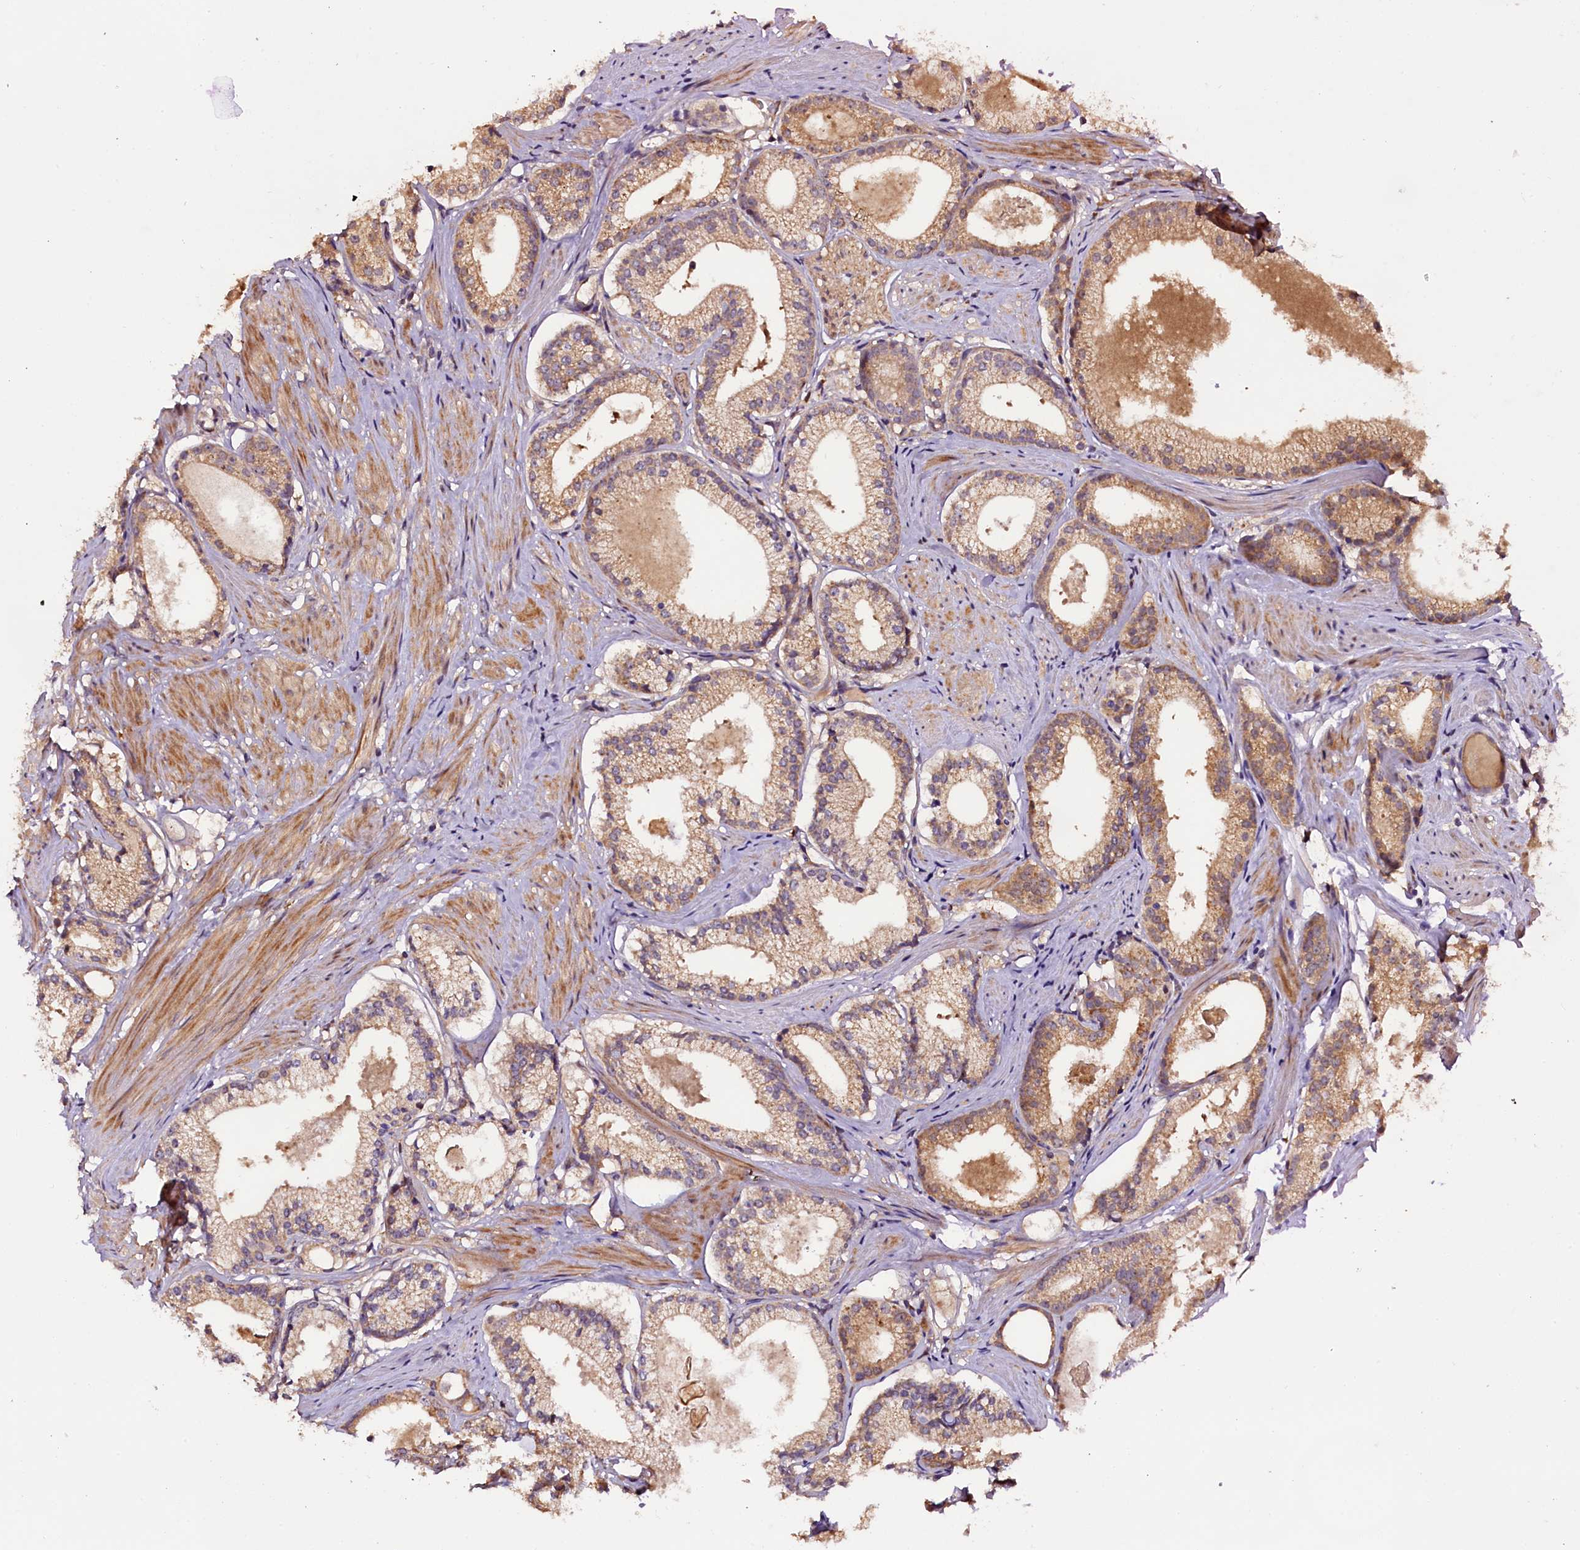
{"staining": {"intensity": "moderate", "quantity": ">75%", "location": "cytoplasmic/membranous"}, "tissue": "prostate cancer", "cell_type": "Tumor cells", "image_type": "cancer", "snomed": [{"axis": "morphology", "description": "Adenocarcinoma, Low grade"}, {"axis": "topography", "description": "Prostate"}], "caption": "Immunohistochemistry (IHC) photomicrograph of neoplastic tissue: human prostate cancer stained using IHC demonstrates medium levels of moderate protein expression localized specifically in the cytoplasmic/membranous of tumor cells, appearing as a cytoplasmic/membranous brown color.", "gene": "RPUSD2", "patient": {"sex": "male", "age": 57}}